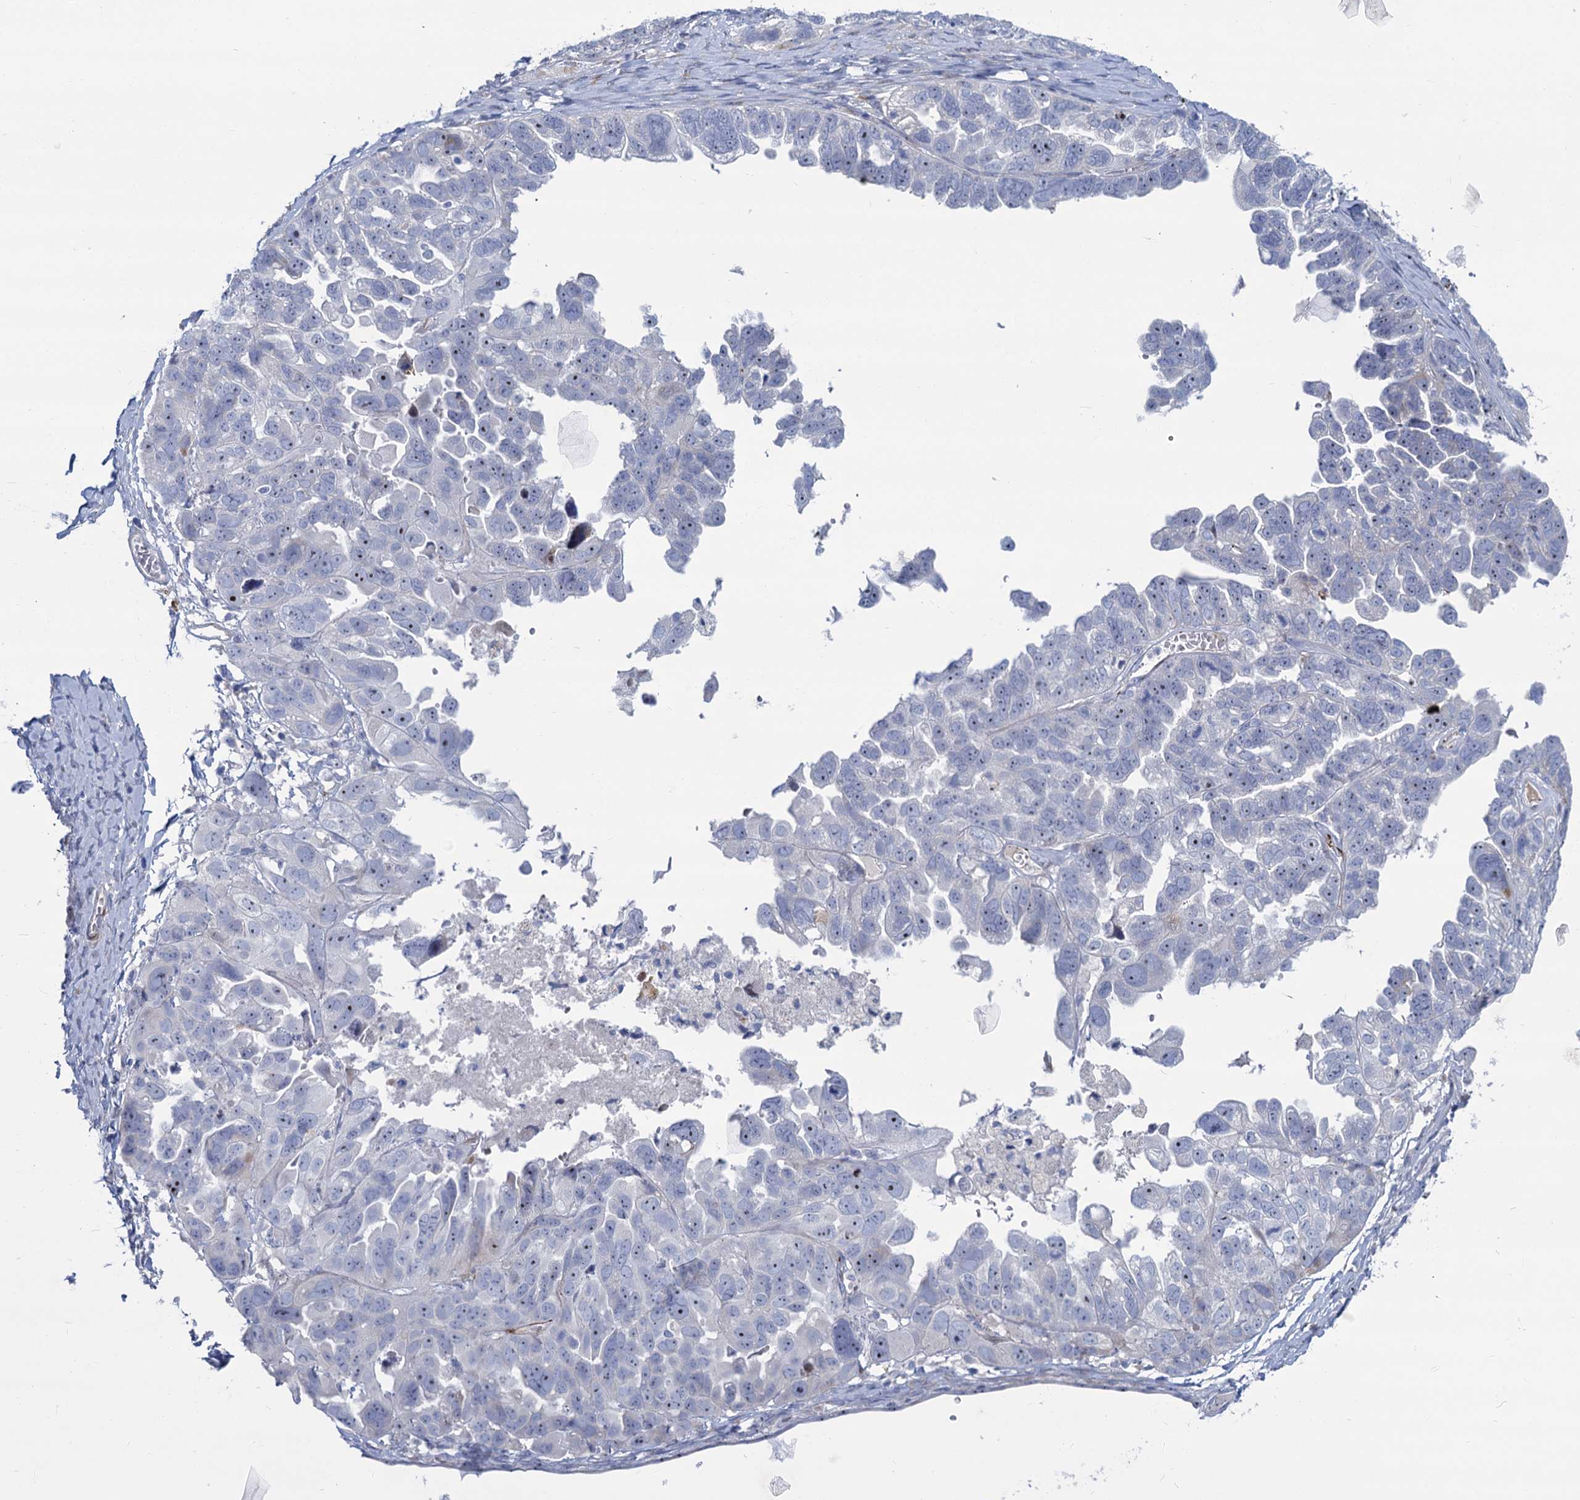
{"staining": {"intensity": "moderate", "quantity": "<25%", "location": "nuclear"}, "tissue": "ovarian cancer", "cell_type": "Tumor cells", "image_type": "cancer", "snomed": [{"axis": "morphology", "description": "Cystadenocarcinoma, serous, NOS"}, {"axis": "topography", "description": "Ovary"}], "caption": "Immunohistochemical staining of human ovarian cancer displays low levels of moderate nuclear staining in approximately <25% of tumor cells.", "gene": "SH3TC2", "patient": {"sex": "female", "age": 79}}